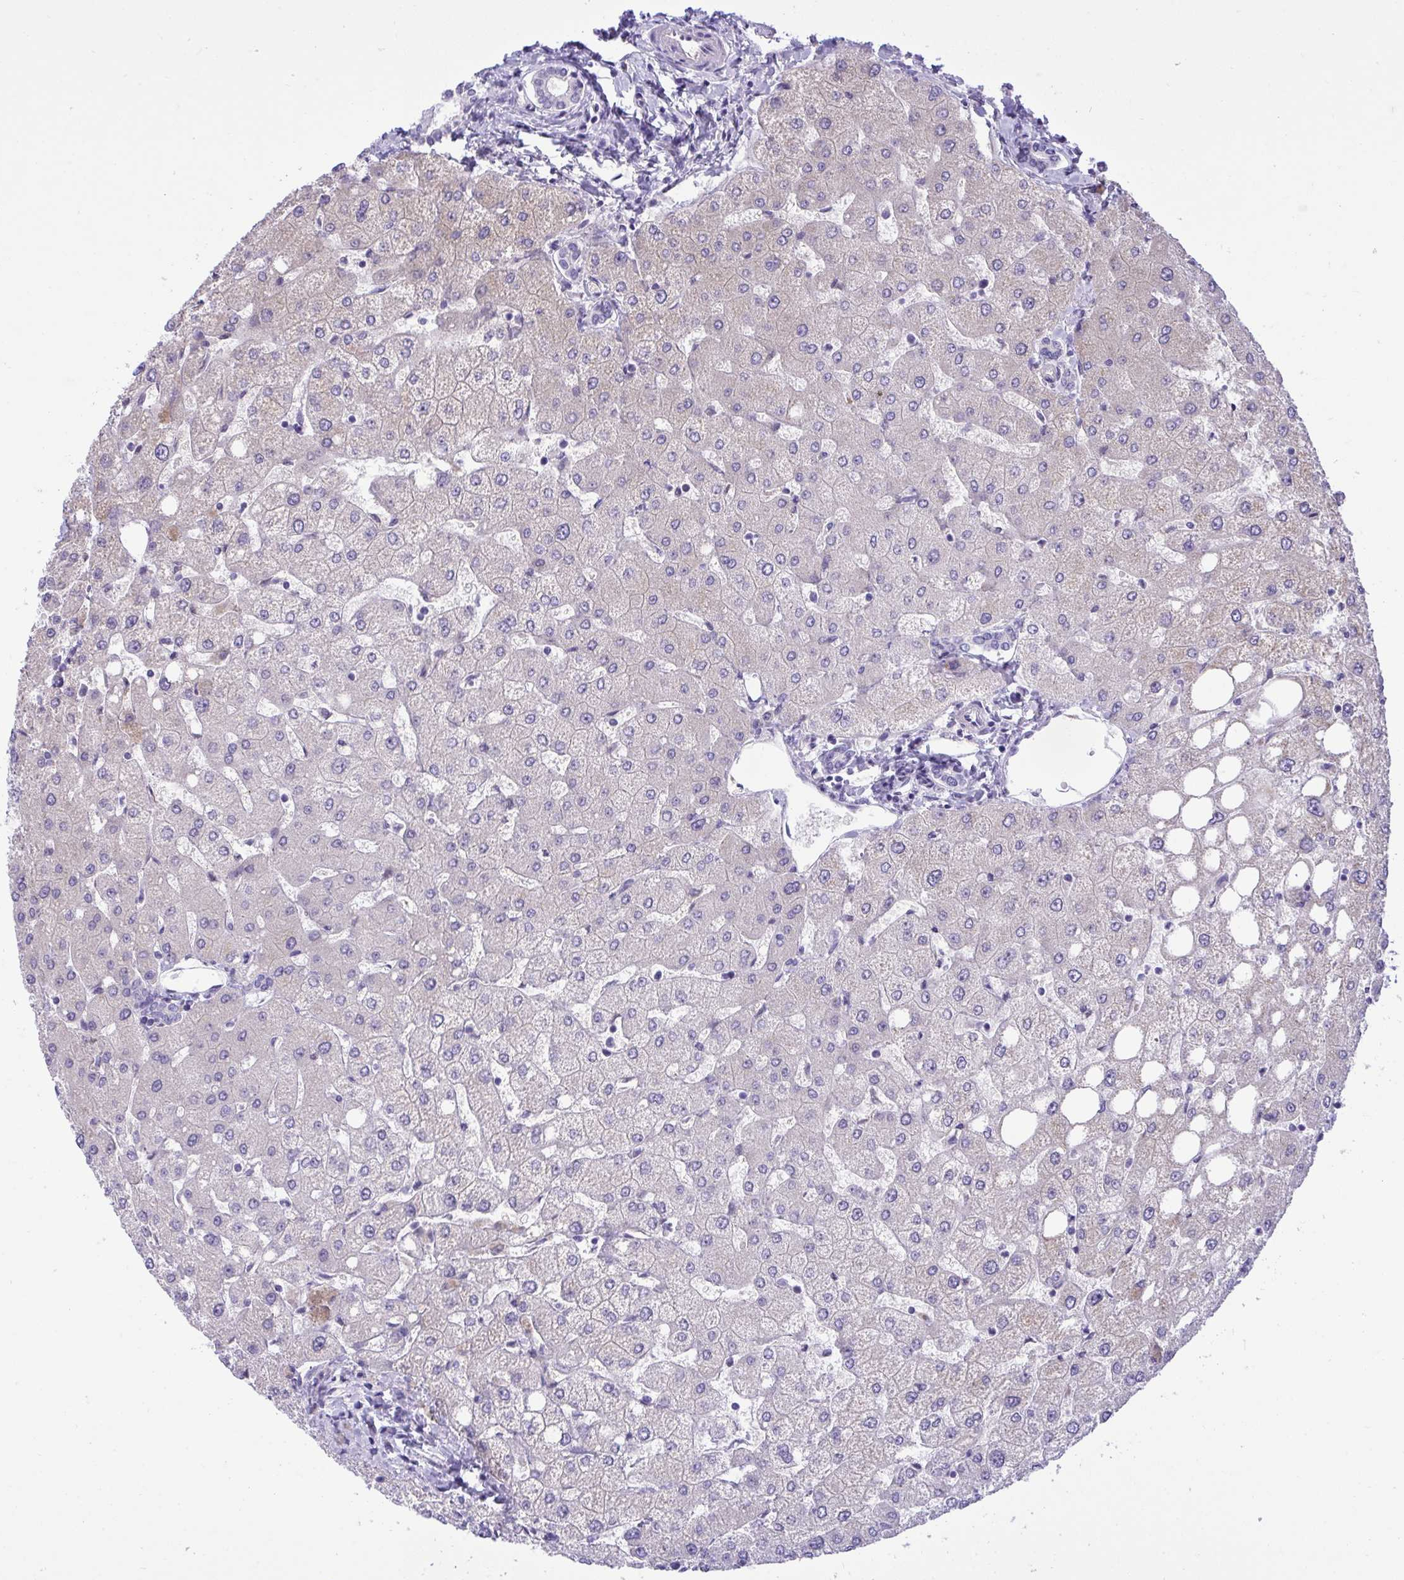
{"staining": {"intensity": "negative", "quantity": "none", "location": "none"}, "tissue": "liver", "cell_type": "Cholangiocytes", "image_type": "normal", "snomed": [{"axis": "morphology", "description": "Normal tissue, NOS"}, {"axis": "topography", "description": "Liver"}], "caption": "Immunohistochemical staining of benign liver exhibits no significant positivity in cholangiocytes. Nuclei are stained in blue.", "gene": "HMBOX1", "patient": {"sex": "female", "age": 54}}